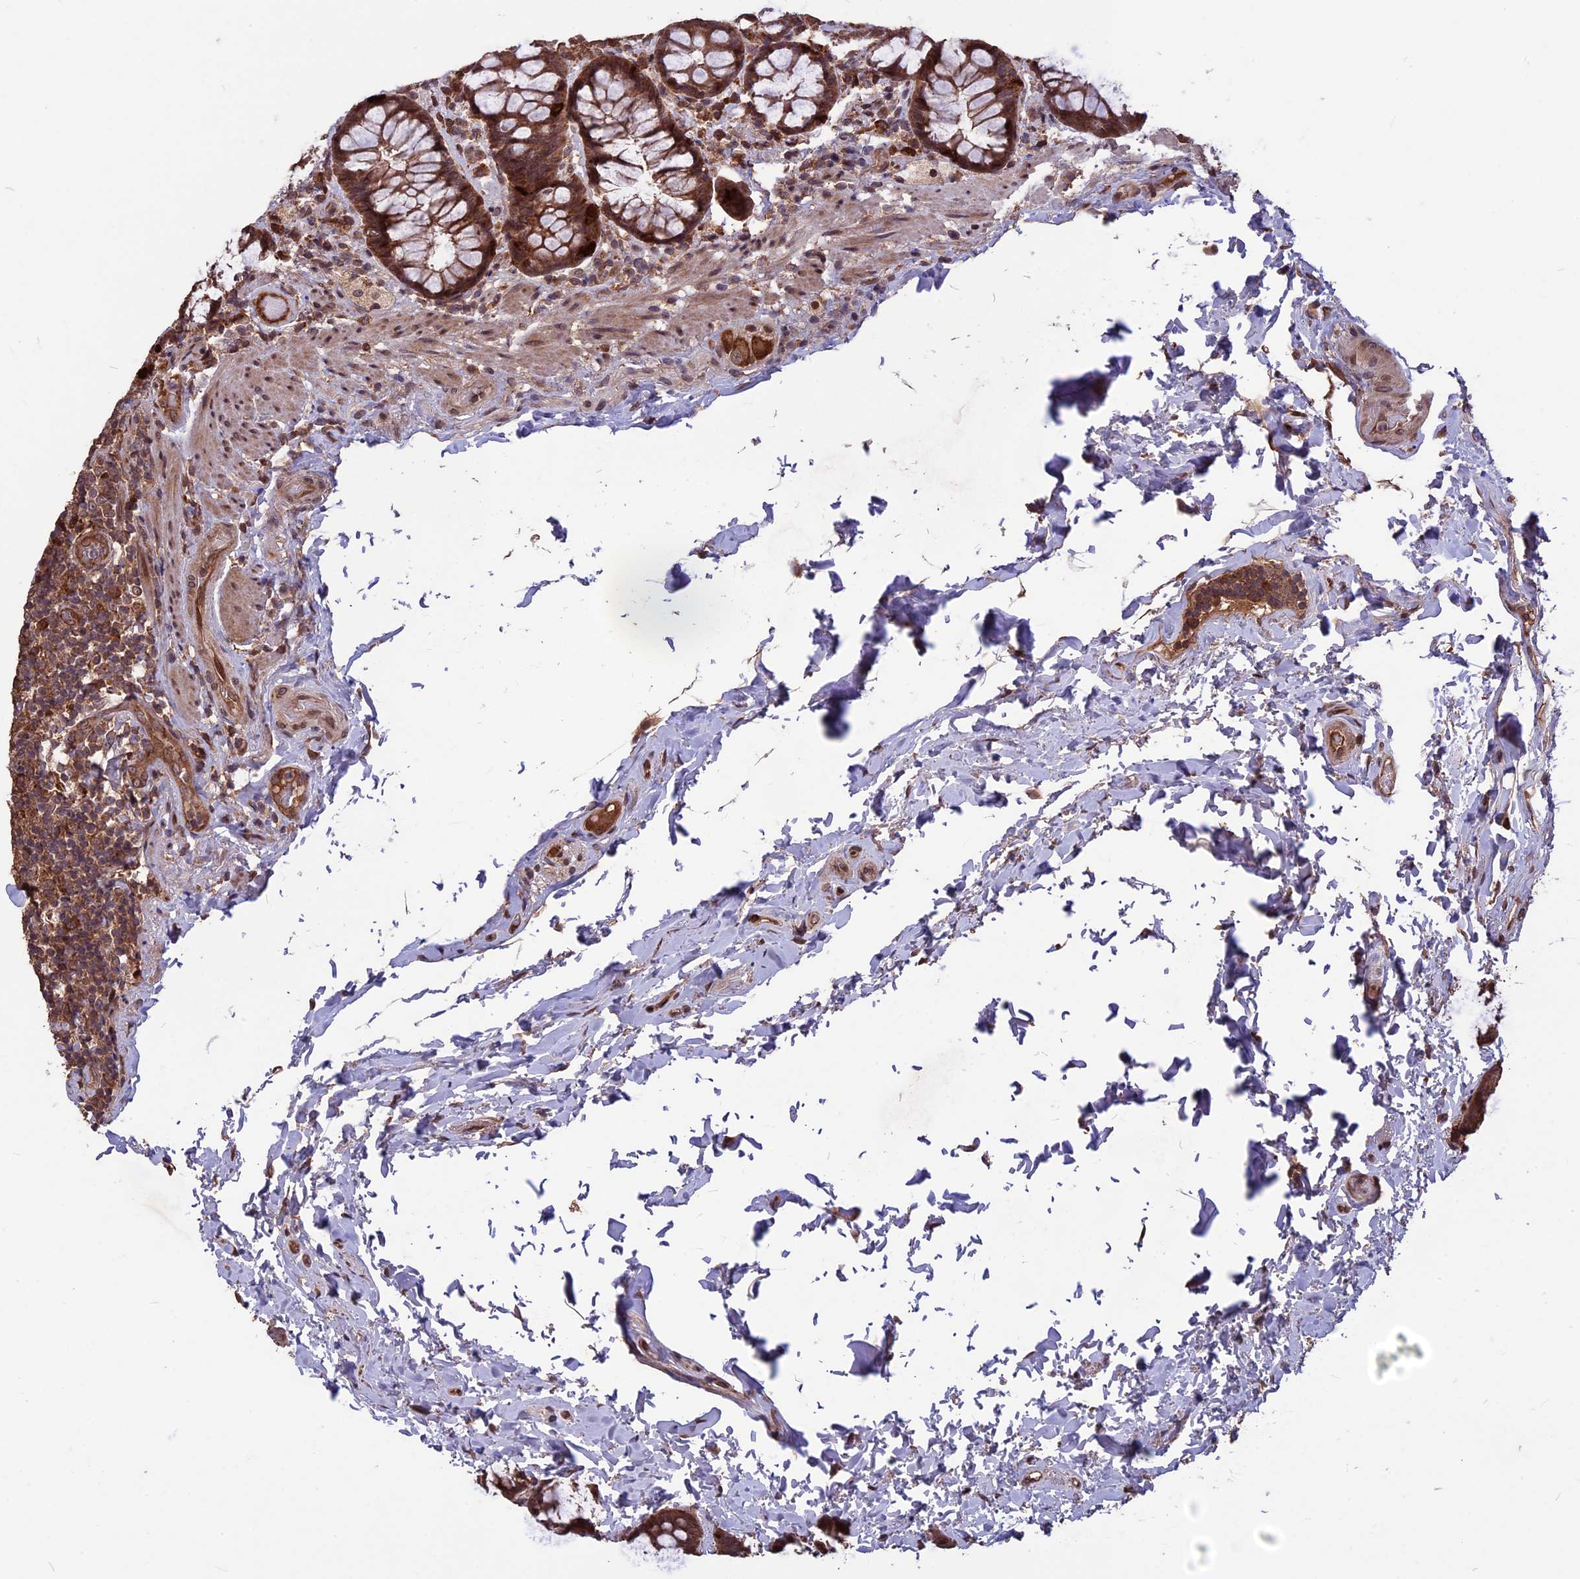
{"staining": {"intensity": "strong", "quantity": ">75%", "location": "cytoplasmic/membranous"}, "tissue": "rectum", "cell_type": "Glandular cells", "image_type": "normal", "snomed": [{"axis": "morphology", "description": "Normal tissue, NOS"}, {"axis": "topography", "description": "Rectum"}], "caption": "Rectum stained for a protein displays strong cytoplasmic/membranous positivity in glandular cells. Using DAB (brown) and hematoxylin (blue) stains, captured at high magnification using brightfield microscopy.", "gene": "ZNF598", "patient": {"sex": "male", "age": 83}}